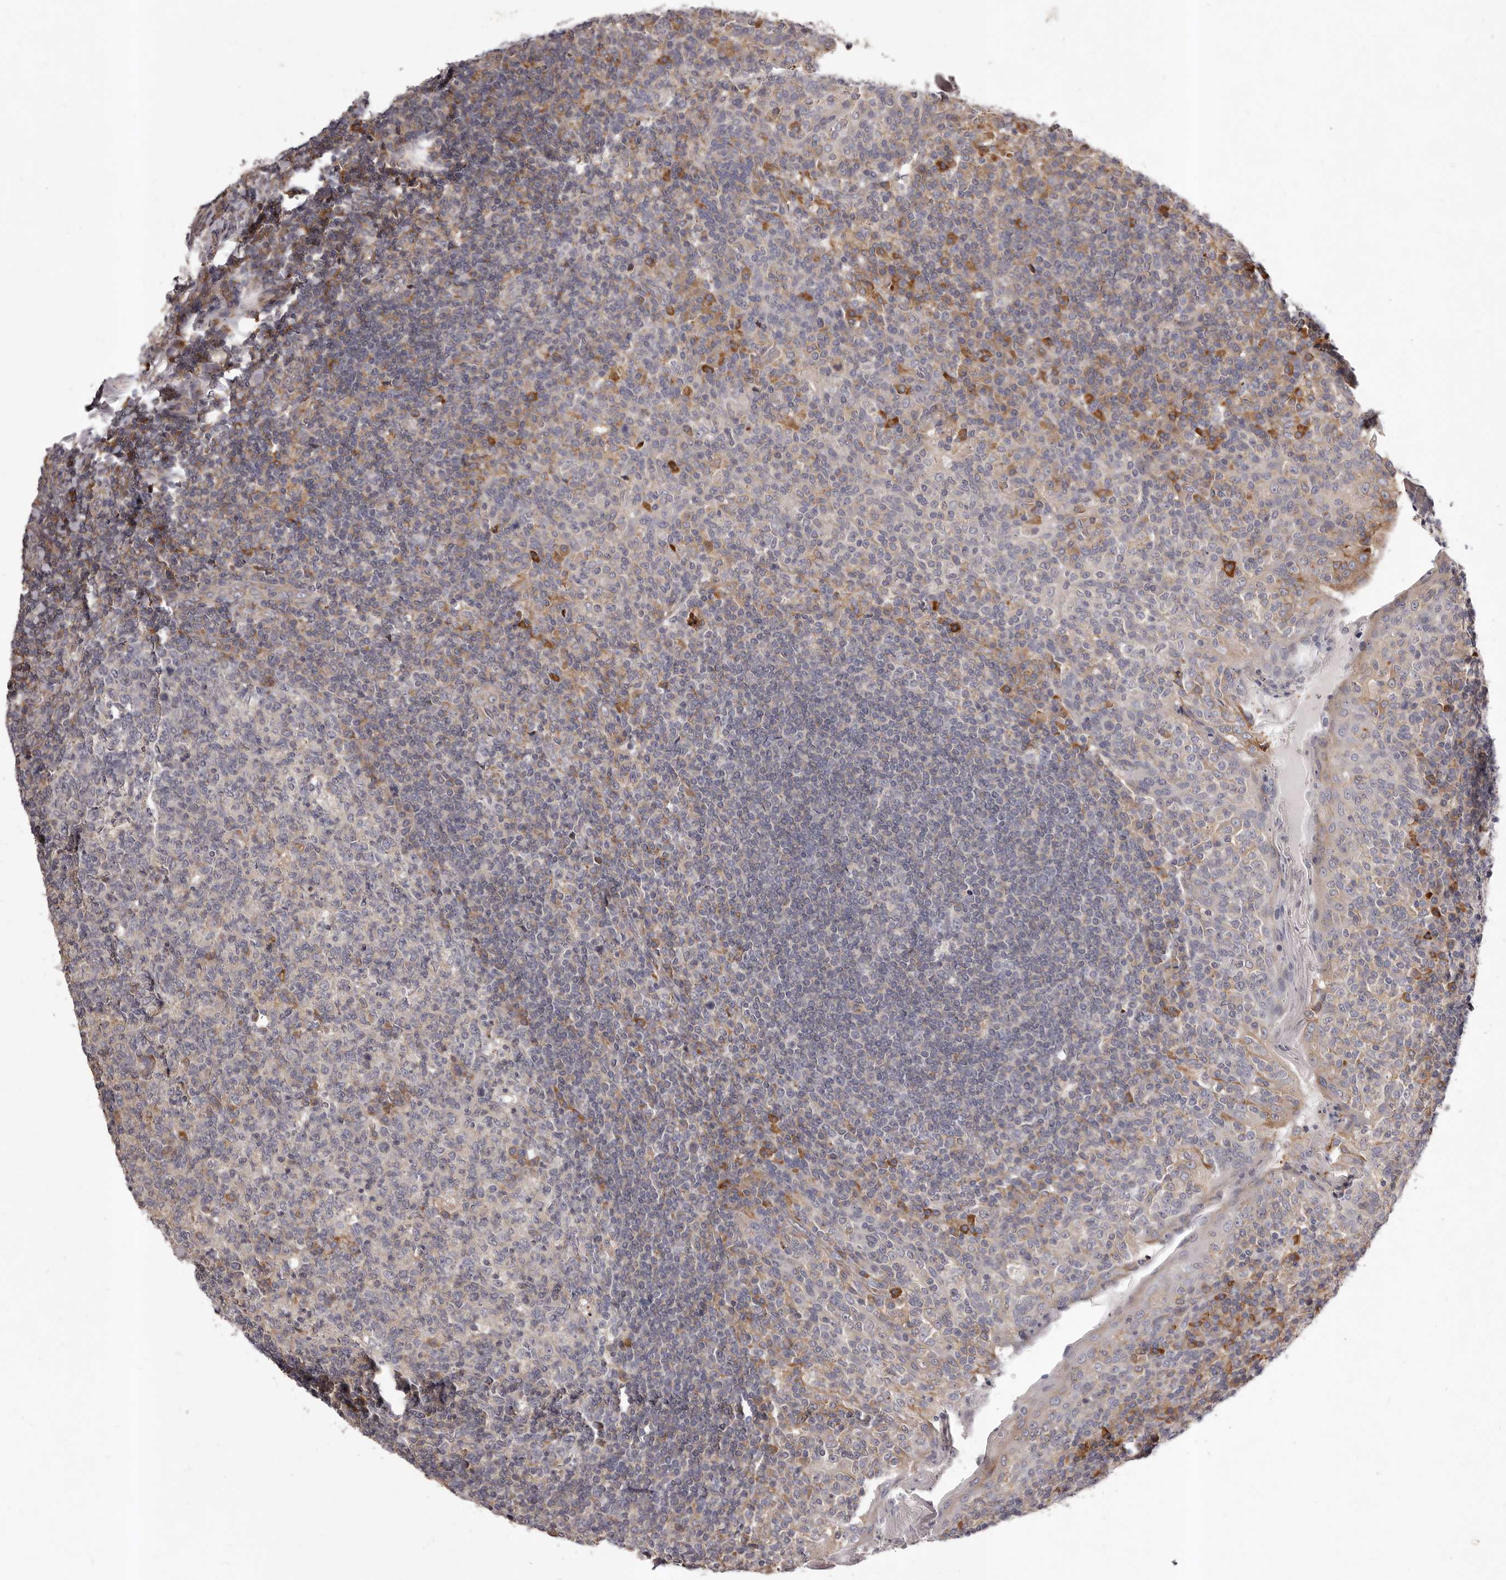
{"staining": {"intensity": "weak", "quantity": "<25%", "location": "cytoplasmic/membranous"}, "tissue": "tonsil", "cell_type": "Germinal center cells", "image_type": "normal", "snomed": [{"axis": "morphology", "description": "Normal tissue, NOS"}, {"axis": "topography", "description": "Tonsil"}], "caption": "The immunohistochemistry (IHC) photomicrograph has no significant staining in germinal center cells of tonsil.", "gene": "ALPK1", "patient": {"sex": "female", "age": 19}}